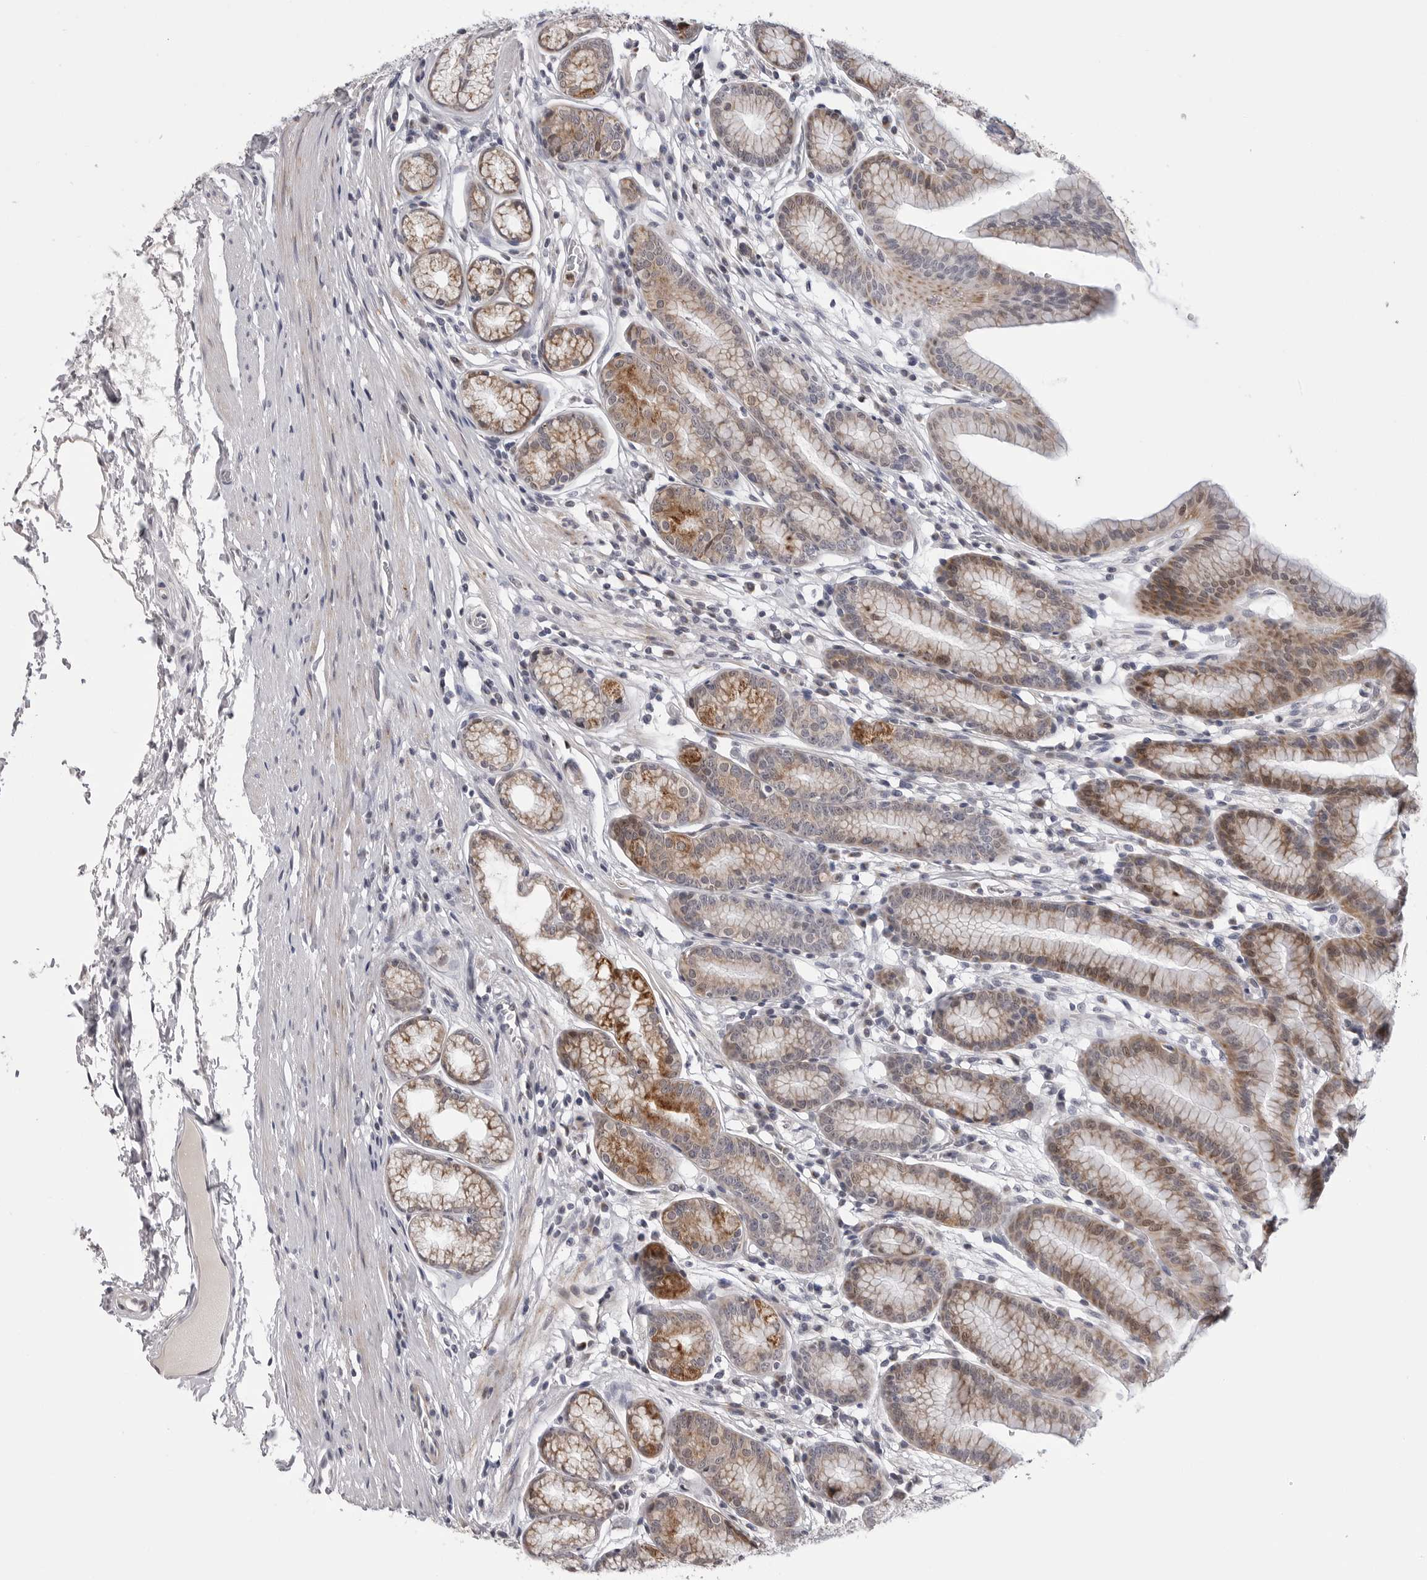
{"staining": {"intensity": "strong", "quantity": "25%-75%", "location": "cytoplasmic/membranous"}, "tissue": "stomach", "cell_type": "Glandular cells", "image_type": "normal", "snomed": [{"axis": "morphology", "description": "Normal tissue, NOS"}, {"axis": "topography", "description": "Stomach"}], "caption": "IHC micrograph of normal stomach: stomach stained using immunohistochemistry reveals high levels of strong protein expression localized specifically in the cytoplasmic/membranous of glandular cells, appearing as a cytoplasmic/membranous brown color.", "gene": "CDK20", "patient": {"sex": "male", "age": 42}}